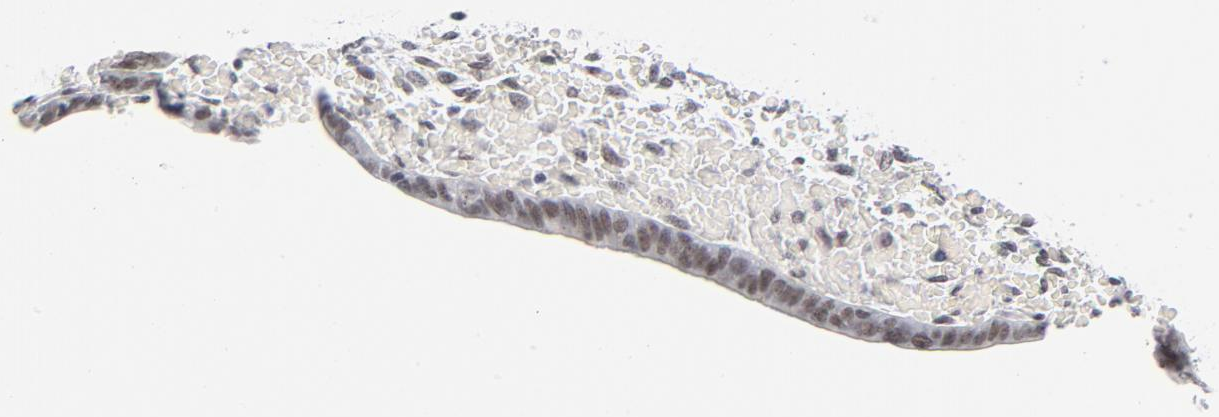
{"staining": {"intensity": "moderate", "quantity": "25%-75%", "location": "nuclear"}, "tissue": "endometrium", "cell_type": "Glandular cells", "image_type": "normal", "snomed": [{"axis": "morphology", "description": "Normal tissue, NOS"}, {"axis": "topography", "description": "Endometrium"}], "caption": "Immunohistochemical staining of normal human endometrium exhibits 25%-75% levels of moderate nuclear protein expression in approximately 25%-75% of glandular cells.", "gene": "BAP1", "patient": {"sex": "female", "age": 42}}